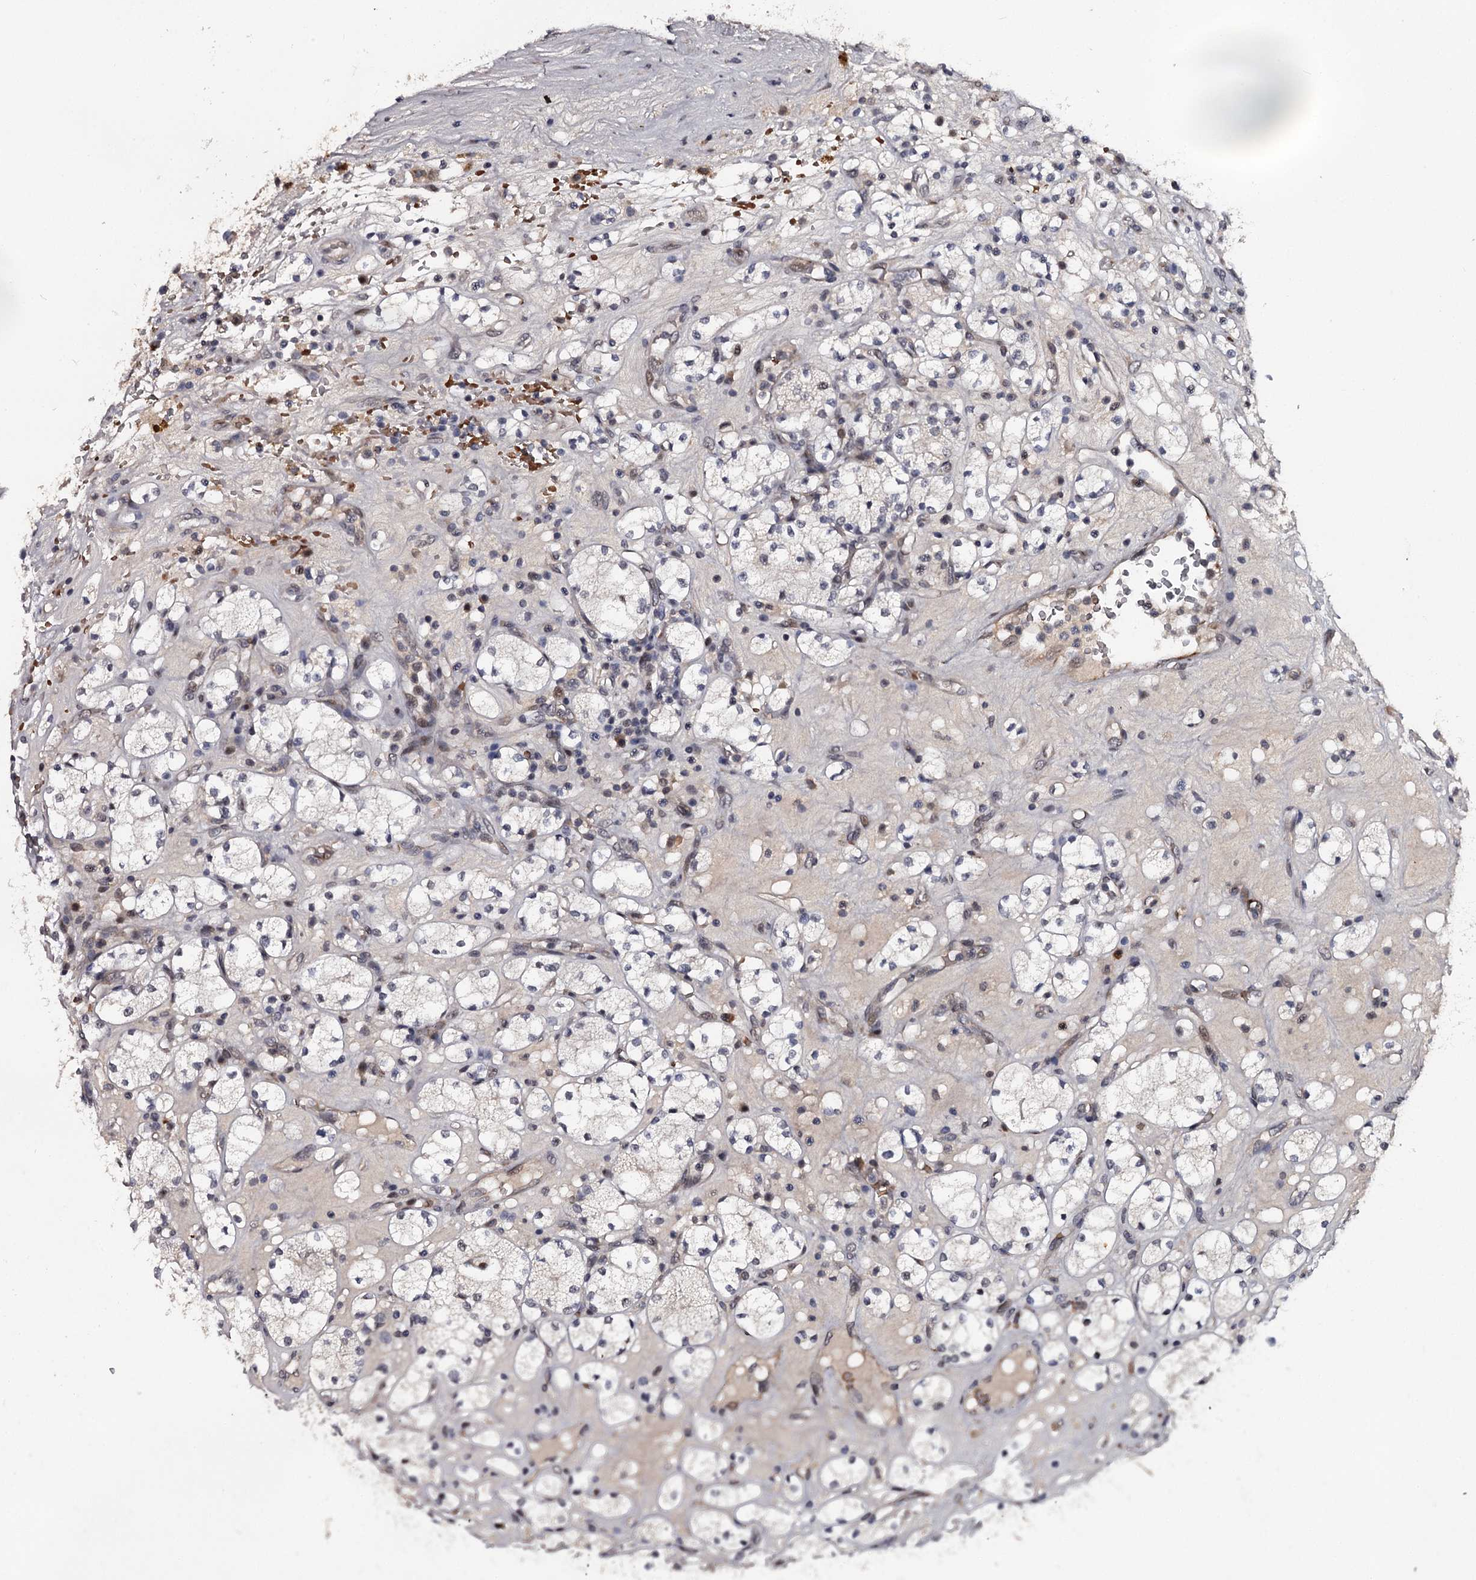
{"staining": {"intensity": "negative", "quantity": "none", "location": "none"}, "tissue": "renal cancer", "cell_type": "Tumor cells", "image_type": "cancer", "snomed": [{"axis": "morphology", "description": "Adenocarcinoma, NOS"}, {"axis": "topography", "description": "Kidney"}], "caption": "Histopathology image shows no protein staining in tumor cells of renal cancer tissue.", "gene": "RNF44", "patient": {"sex": "male", "age": 77}}